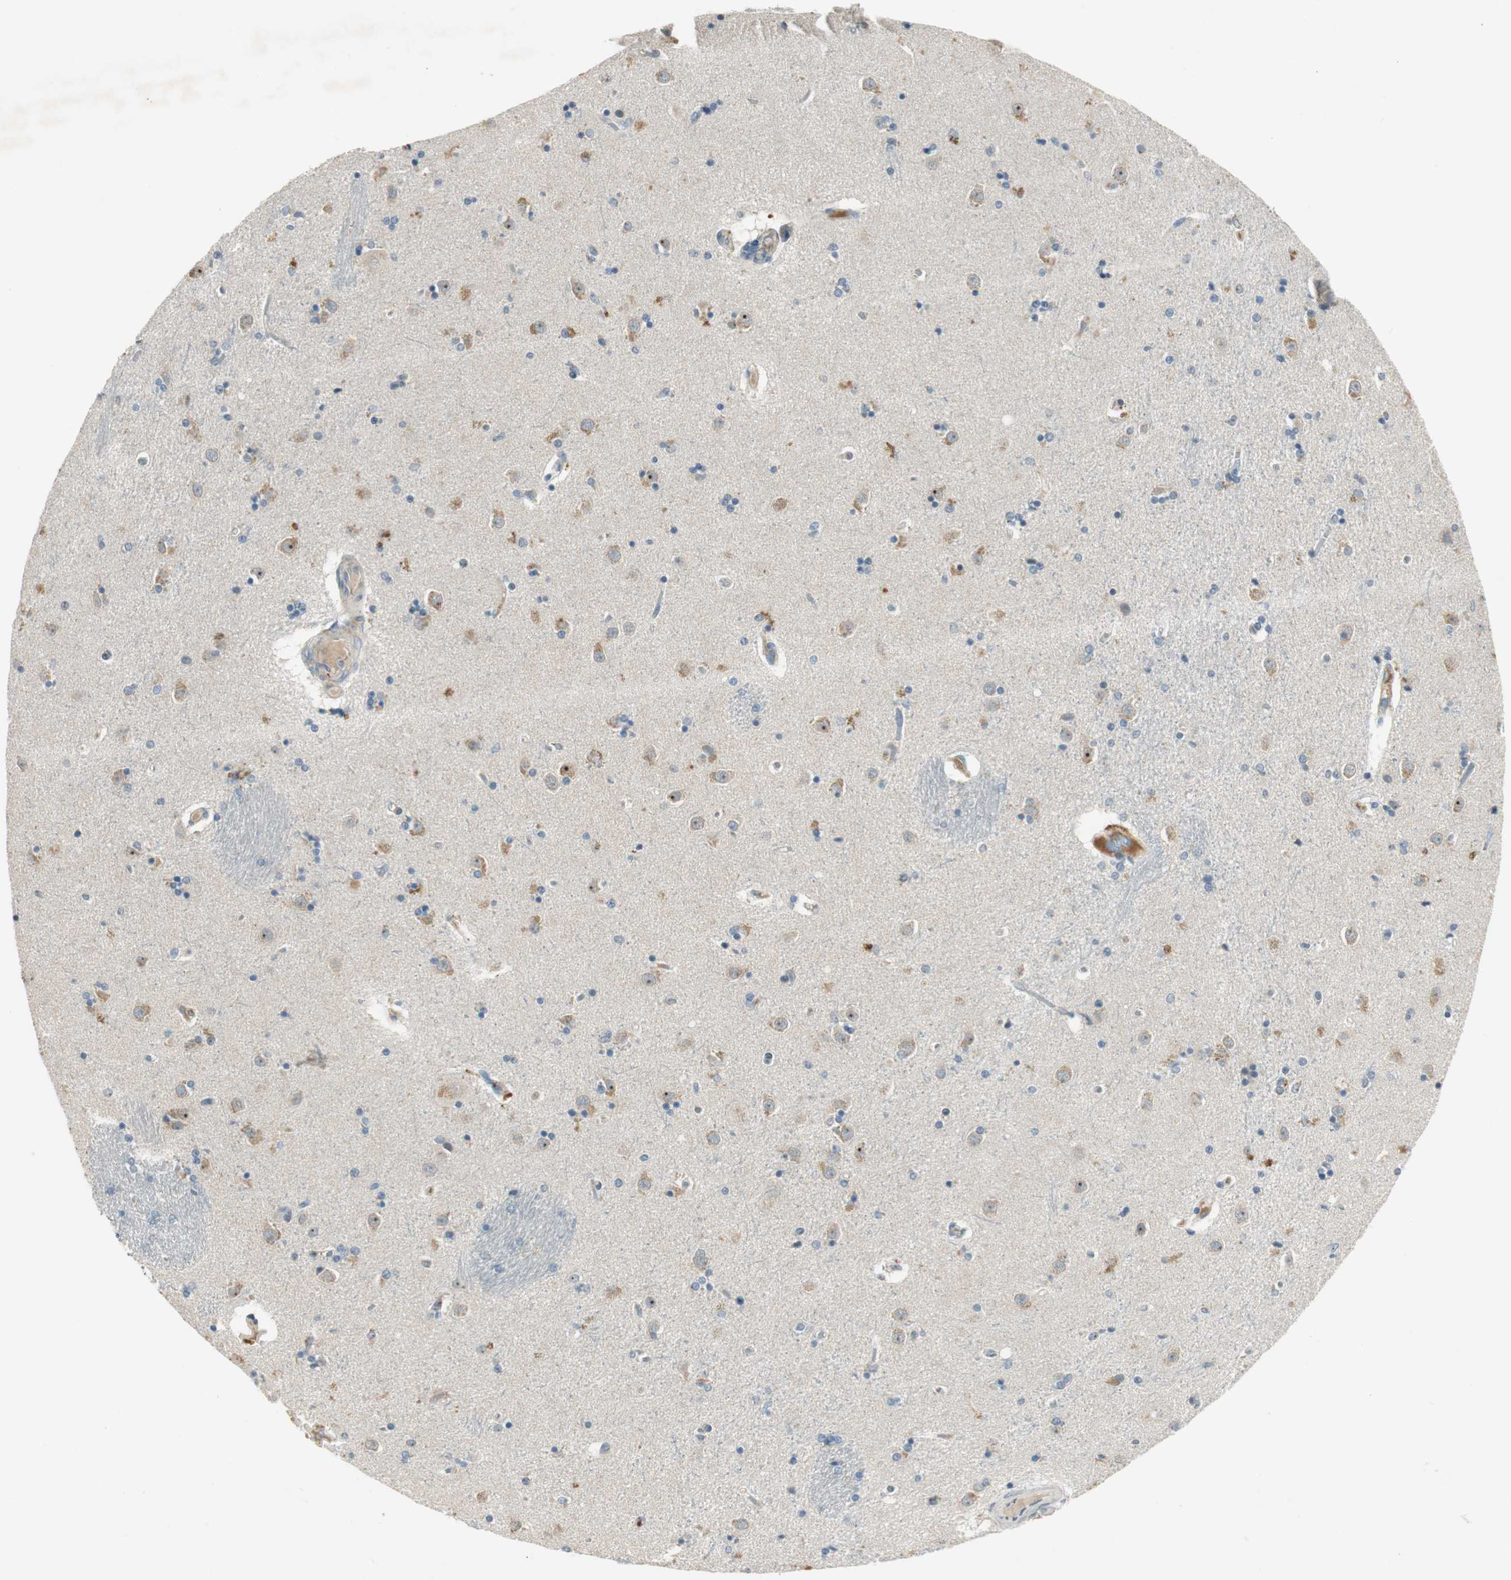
{"staining": {"intensity": "negative", "quantity": "none", "location": "none"}, "tissue": "caudate", "cell_type": "Glial cells", "image_type": "normal", "snomed": [{"axis": "morphology", "description": "Normal tissue, NOS"}, {"axis": "topography", "description": "Lateral ventricle wall"}], "caption": "Immunohistochemistry (IHC) image of benign caudate stained for a protein (brown), which demonstrates no expression in glial cells.", "gene": "PCDHB15", "patient": {"sex": "female", "age": 54}}